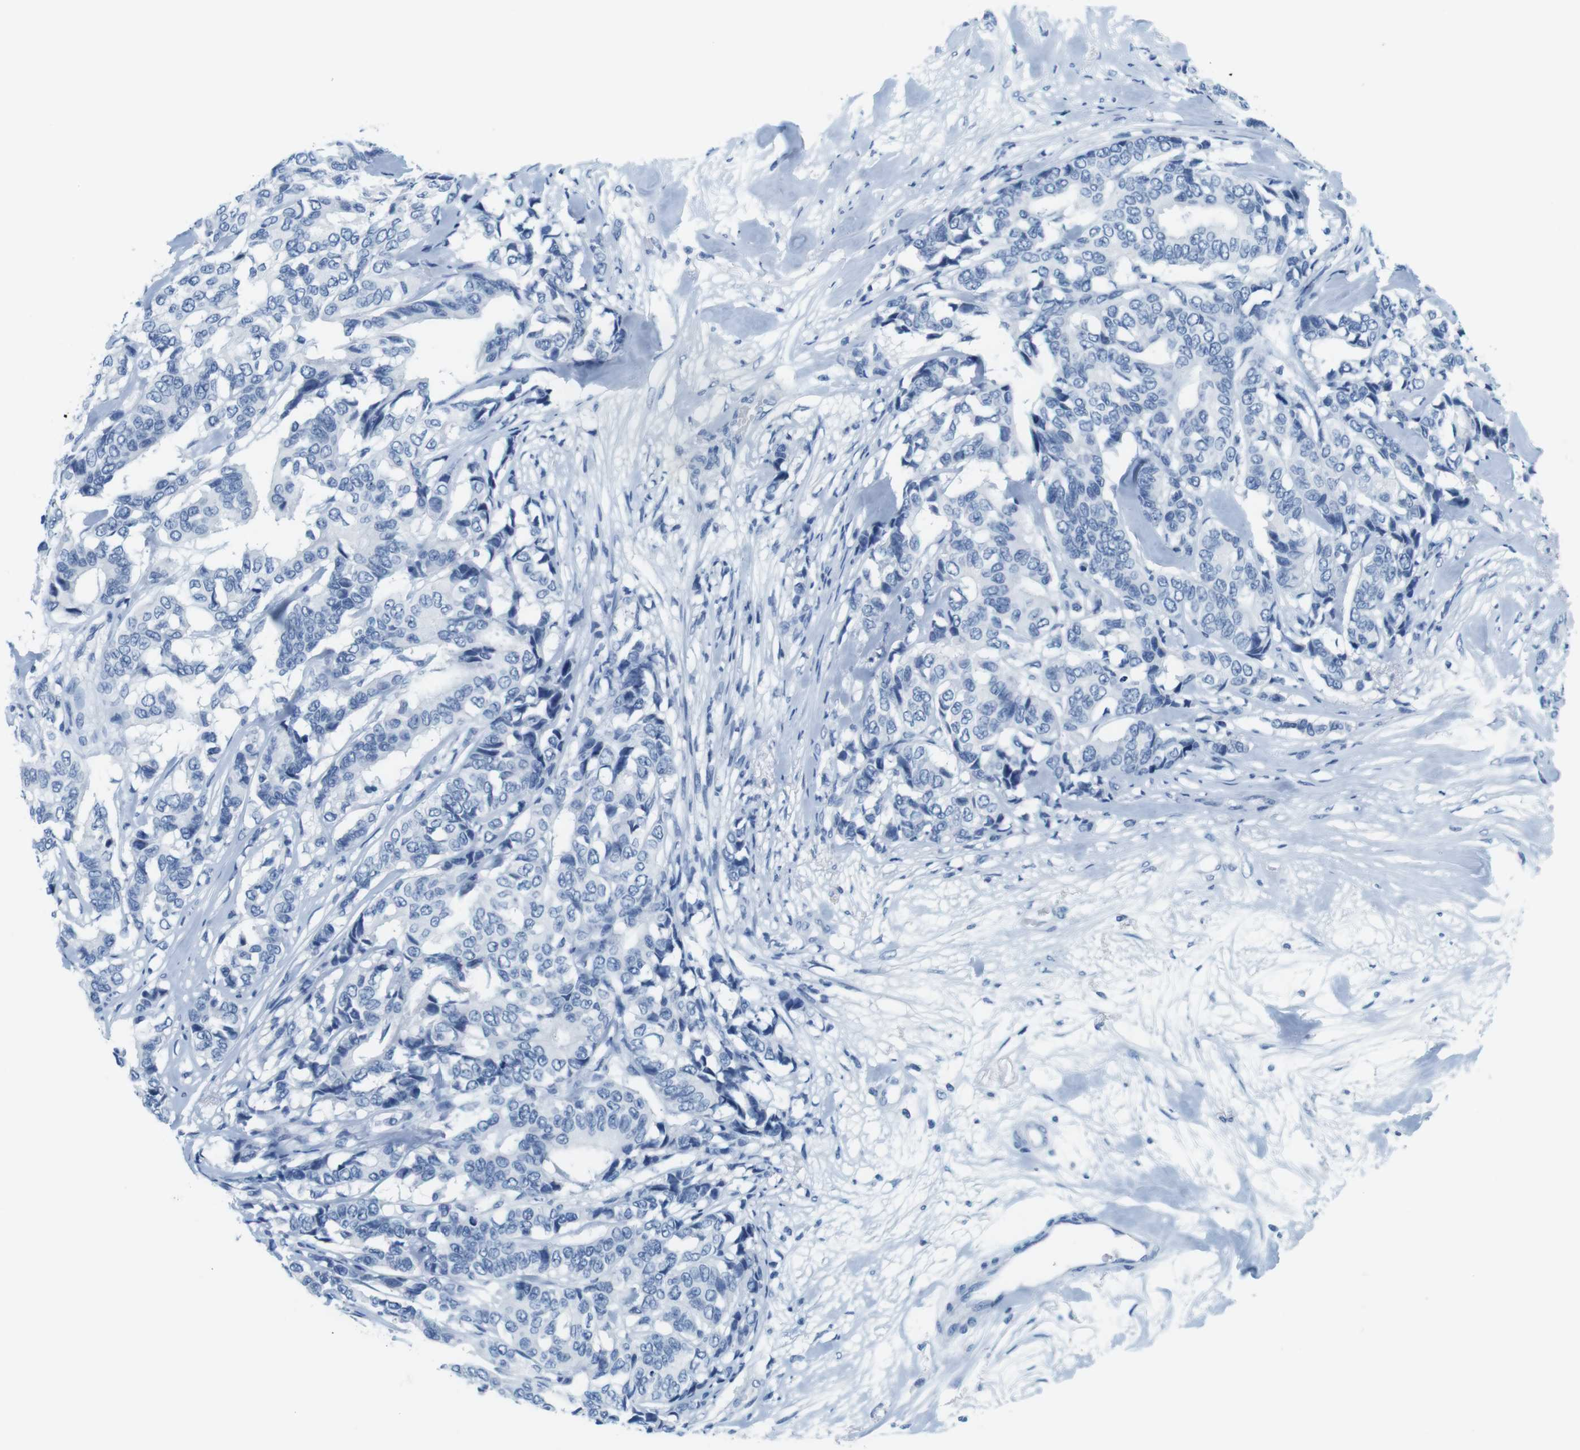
{"staining": {"intensity": "negative", "quantity": "none", "location": "none"}, "tissue": "breast cancer", "cell_type": "Tumor cells", "image_type": "cancer", "snomed": [{"axis": "morphology", "description": "Duct carcinoma"}, {"axis": "topography", "description": "Breast"}], "caption": "Breast cancer (intraductal carcinoma) was stained to show a protein in brown. There is no significant staining in tumor cells.", "gene": "CYP2C9", "patient": {"sex": "female", "age": 87}}